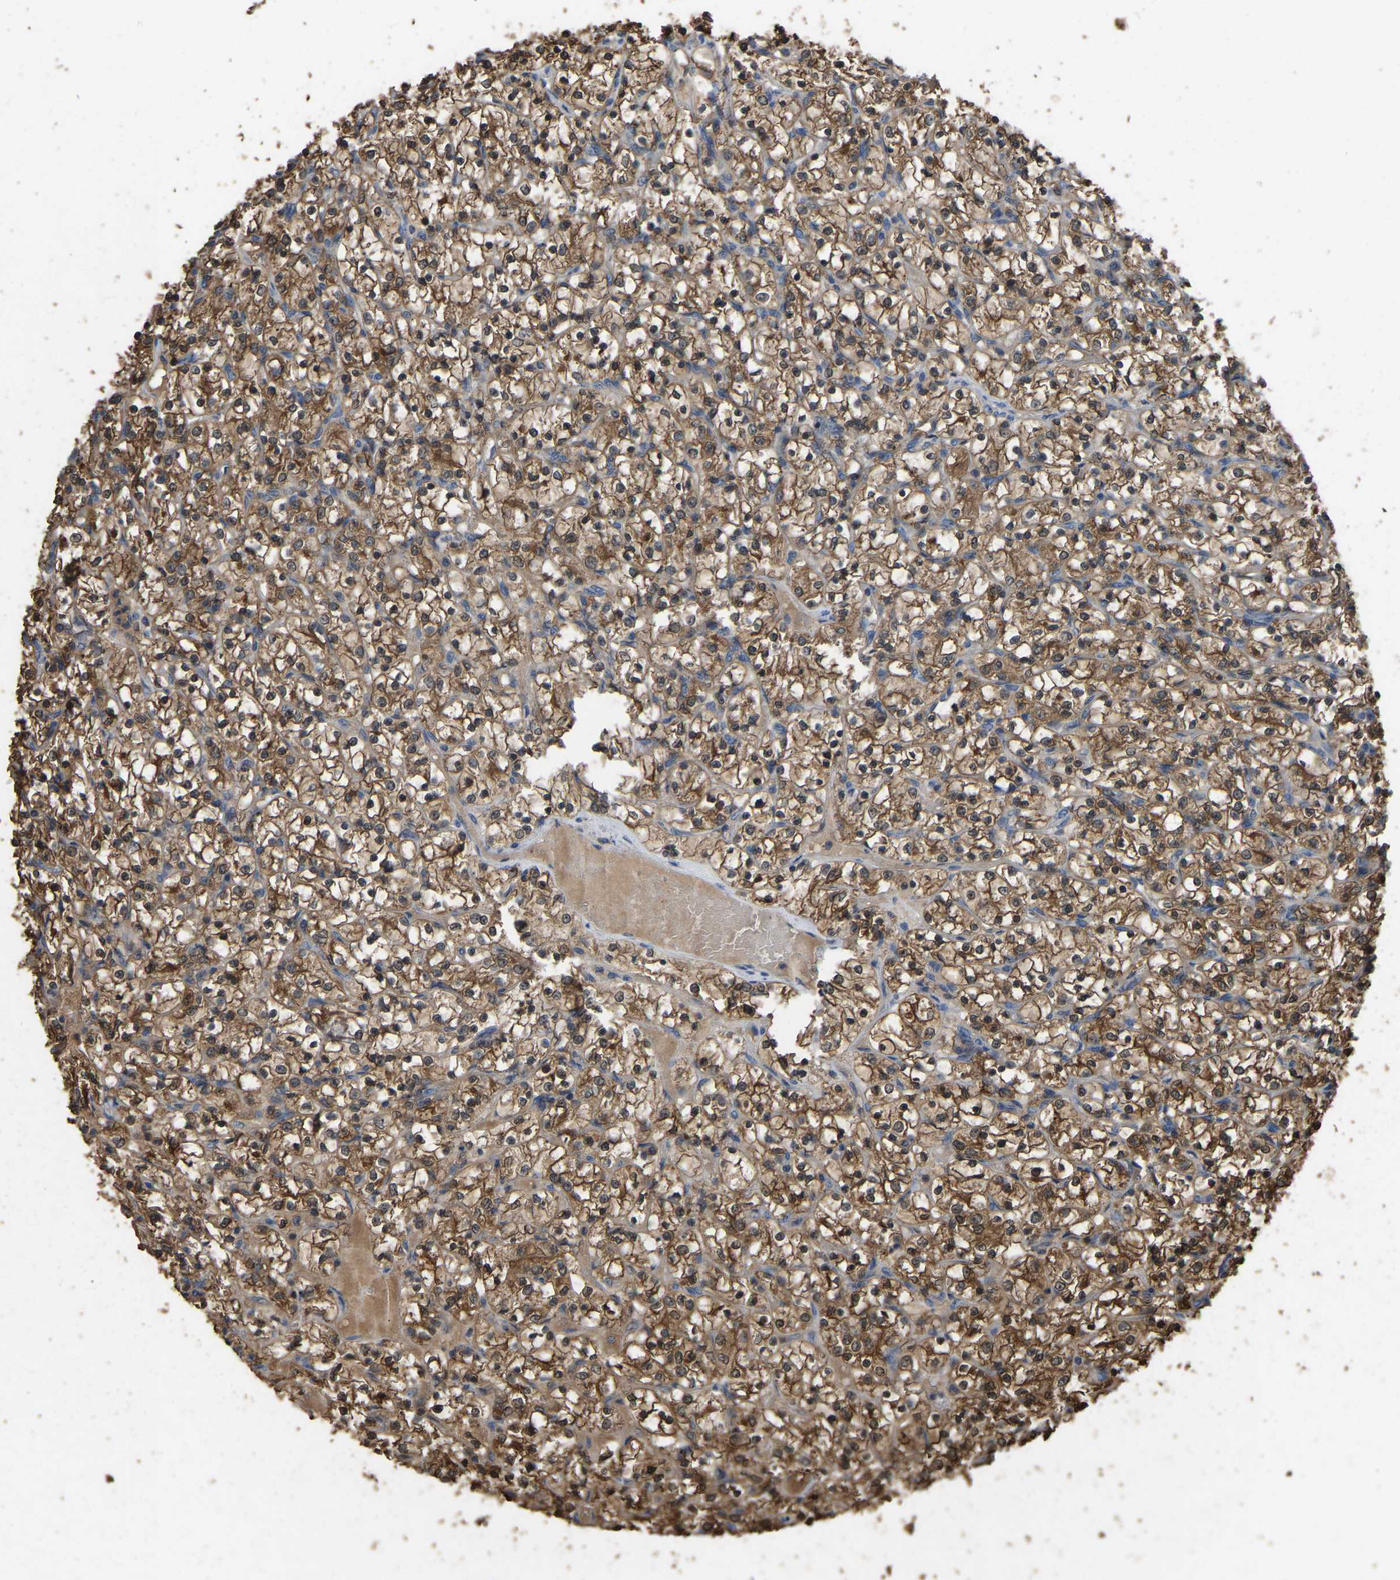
{"staining": {"intensity": "moderate", "quantity": ">75%", "location": "cytoplasmic/membranous,nuclear"}, "tissue": "renal cancer", "cell_type": "Tumor cells", "image_type": "cancer", "snomed": [{"axis": "morphology", "description": "Adenocarcinoma, NOS"}, {"axis": "topography", "description": "Kidney"}], "caption": "The immunohistochemical stain highlights moderate cytoplasmic/membranous and nuclear staining in tumor cells of renal cancer tissue.", "gene": "FHIT", "patient": {"sex": "female", "age": 69}}